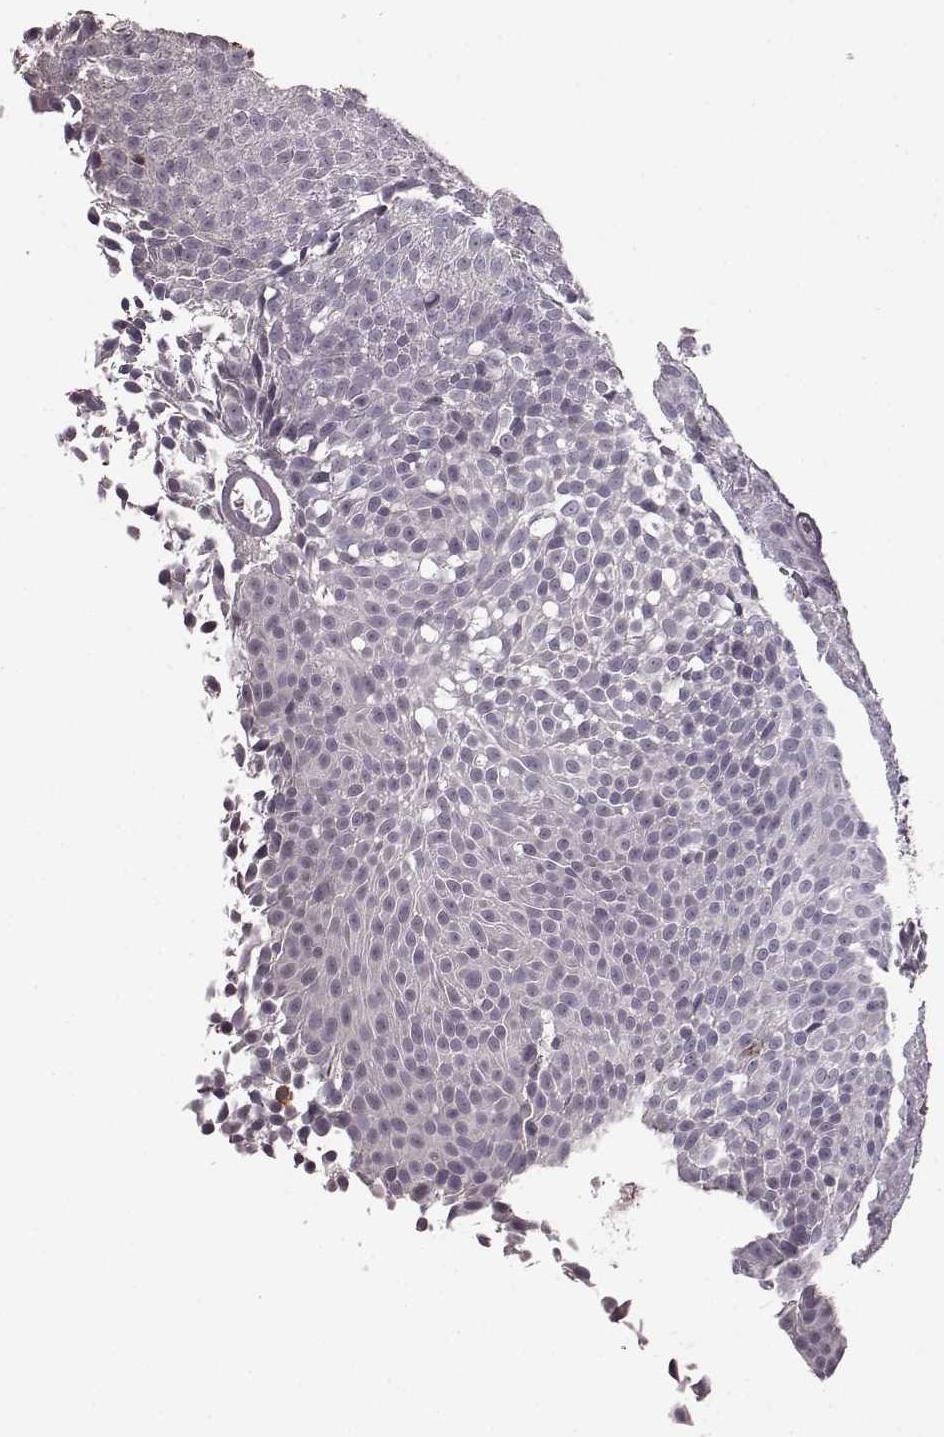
{"staining": {"intensity": "negative", "quantity": "none", "location": "none"}, "tissue": "urothelial cancer", "cell_type": "Tumor cells", "image_type": "cancer", "snomed": [{"axis": "morphology", "description": "Urothelial carcinoma, Low grade"}, {"axis": "topography", "description": "Urinary bladder"}], "caption": "Immunohistochemical staining of low-grade urothelial carcinoma demonstrates no significant positivity in tumor cells.", "gene": "CD28", "patient": {"sex": "male", "age": 77}}